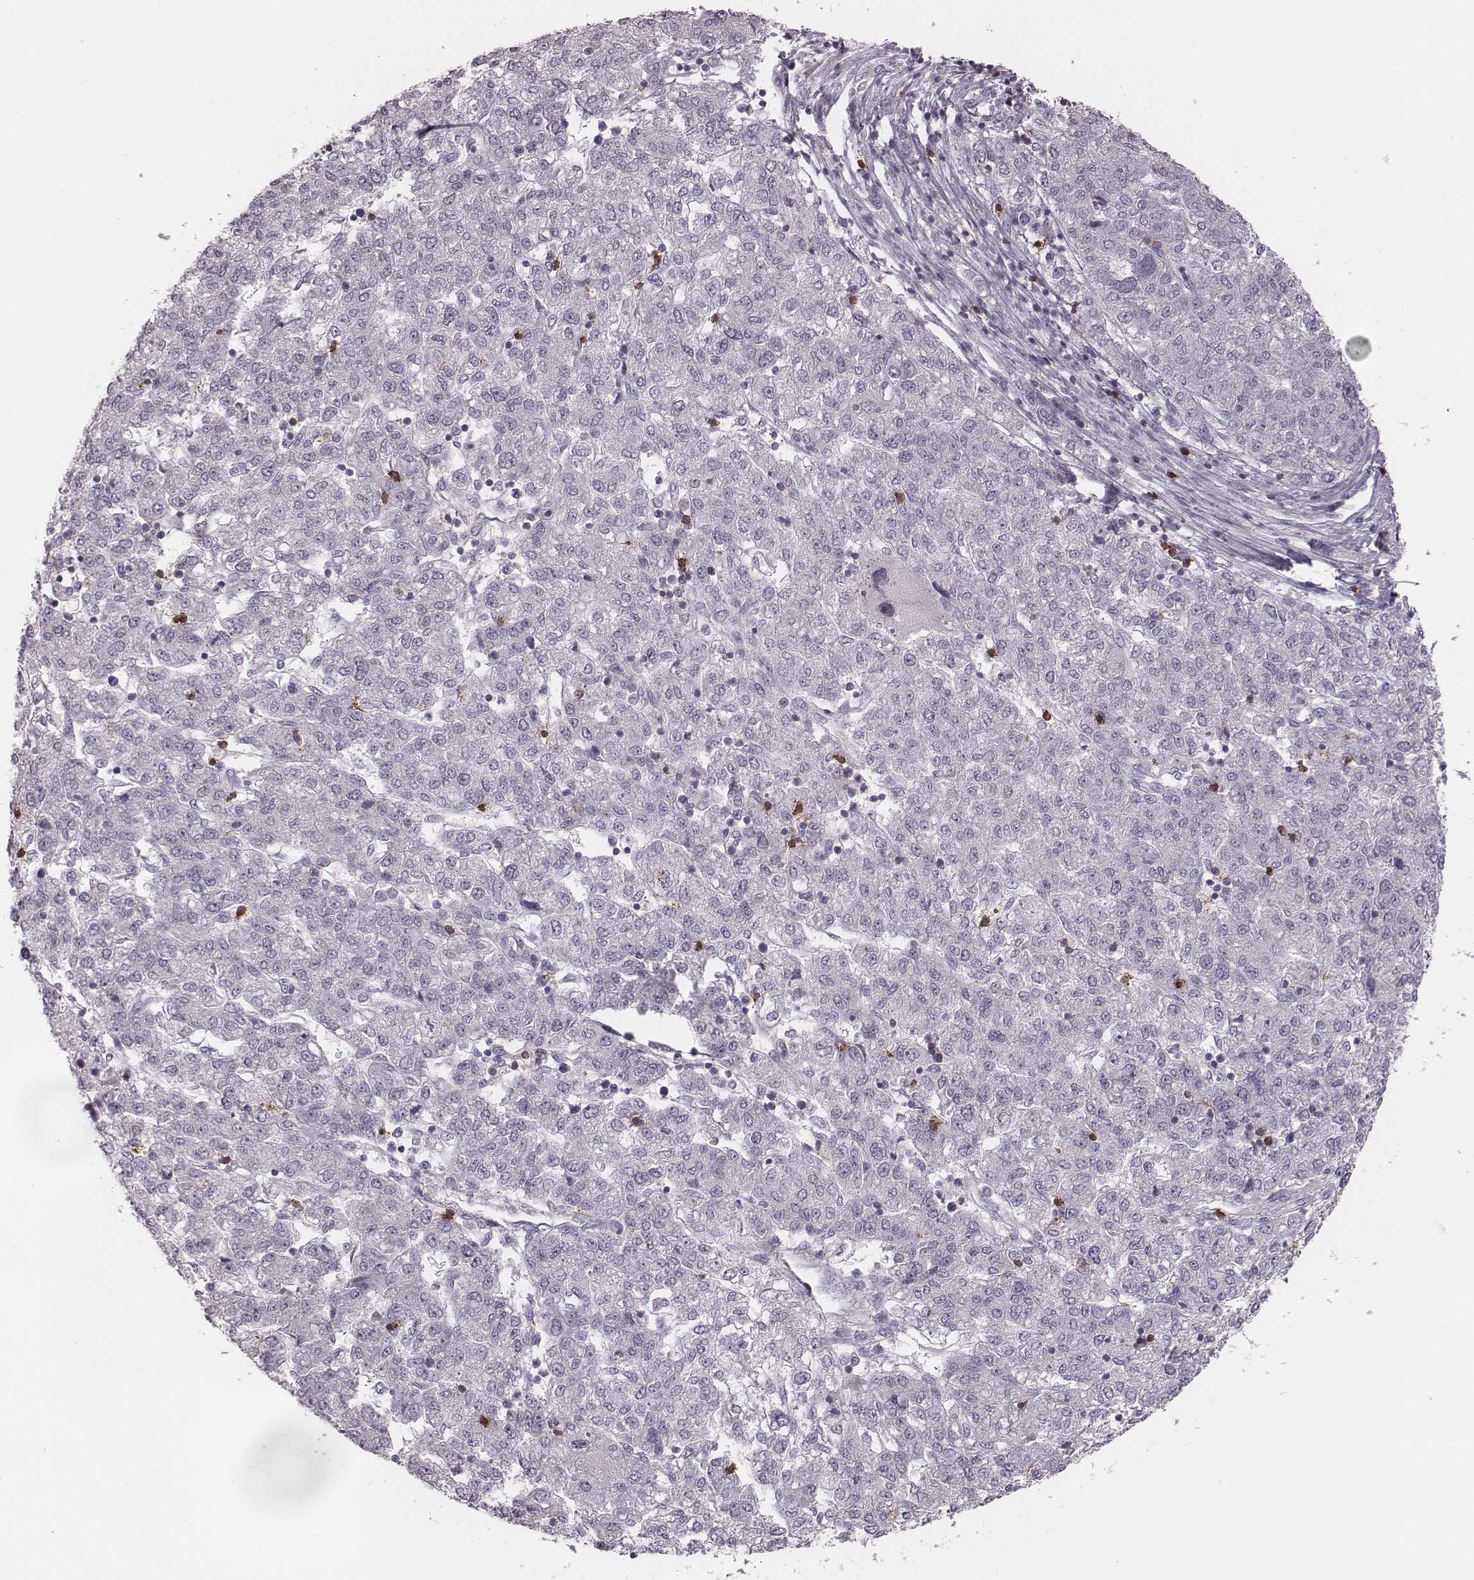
{"staining": {"intensity": "negative", "quantity": "none", "location": "none"}, "tissue": "liver cancer", "cell_type": "Tumor cells", "image_type": "cancer", "snomed": [{"axis": "morphology", "description": "Carcinoma, Hepatocellular, NOS"}, {"axis": "topography", "description": "Liver"}], "caption": "This is an immunohistochemistry (IHC) histopathology image of human liver hepatocellular carcinoma. There is no expression in tumor cells.", "gene": "PDCD1", "patient": {"sex": "male", "age": 56}}